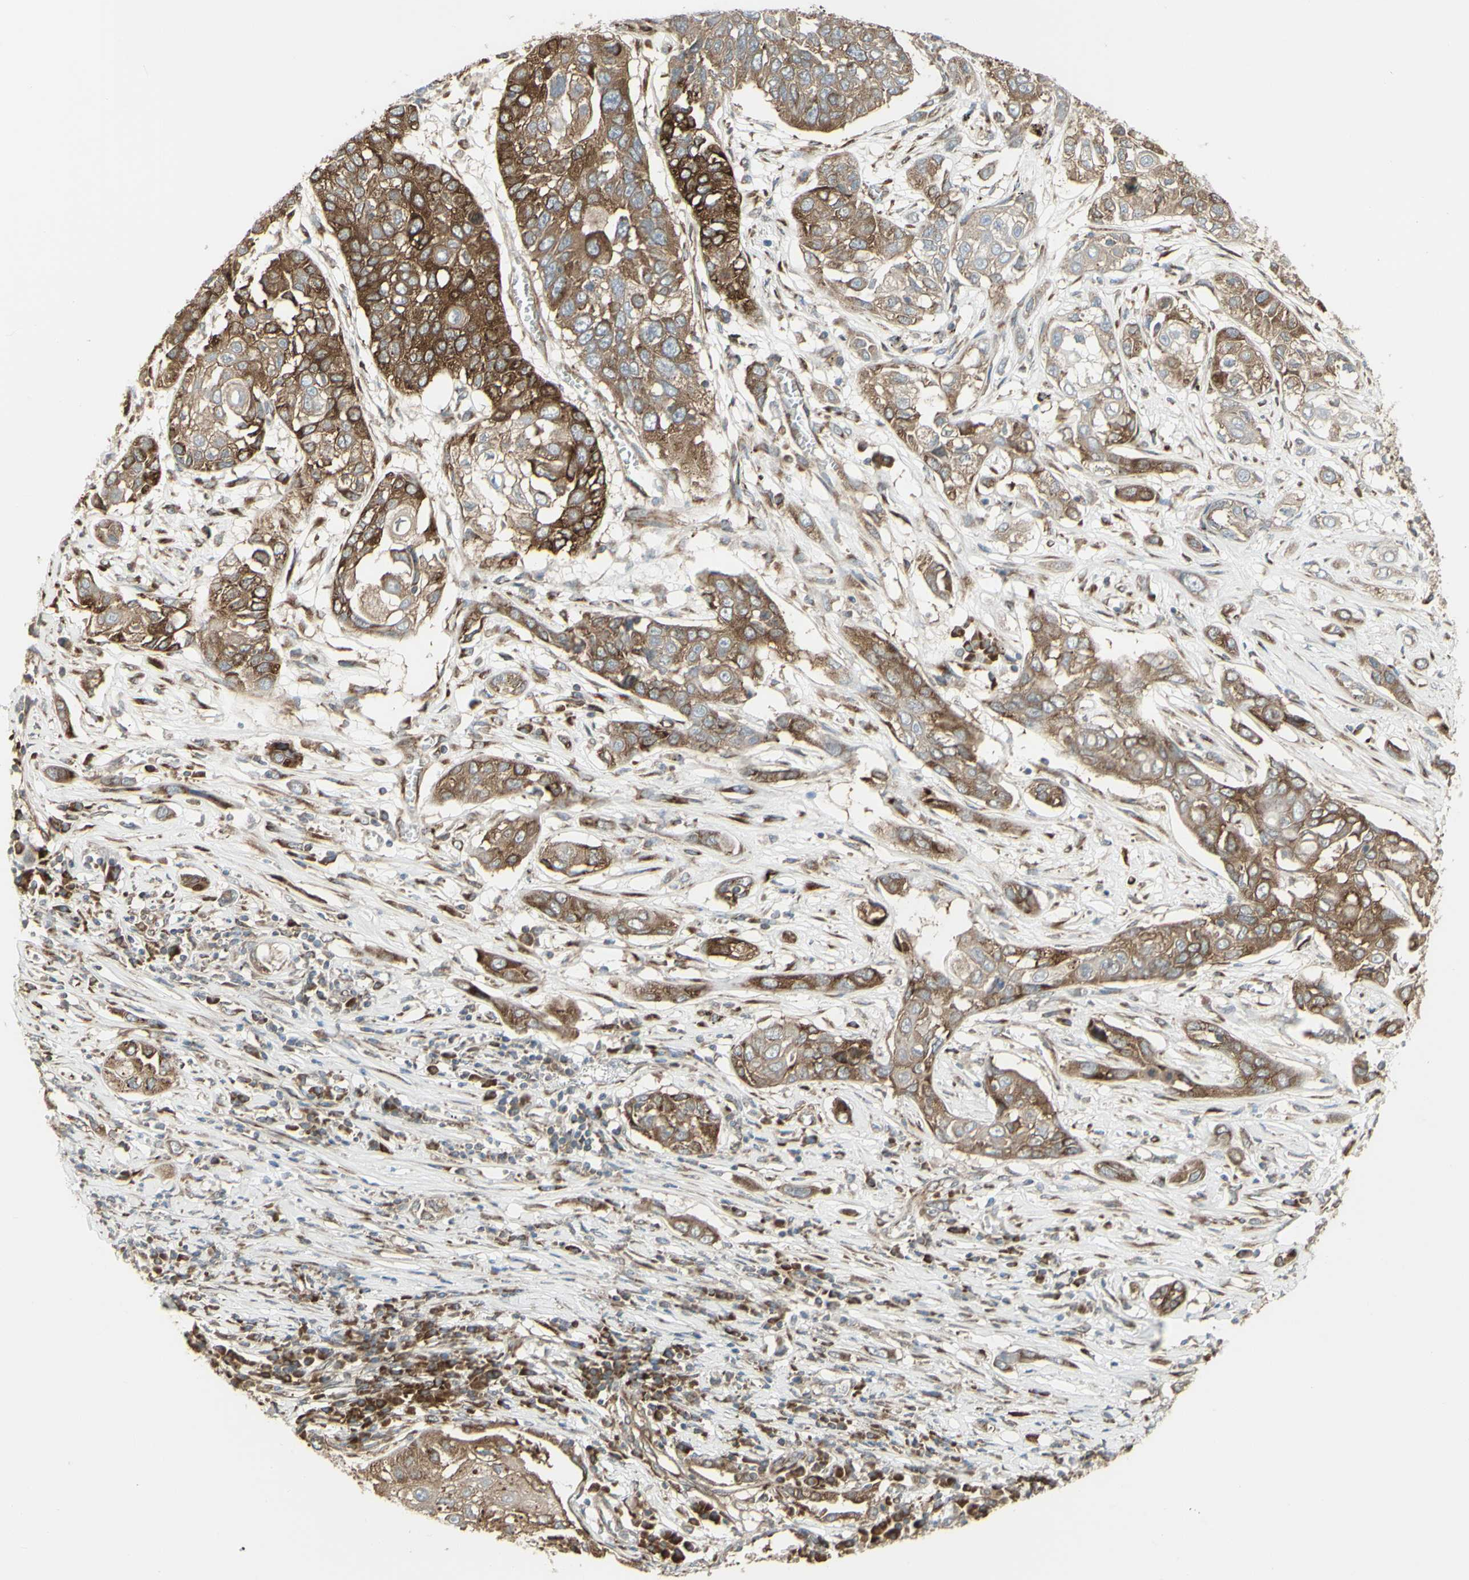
{"staining": {"intensity": "strong", "quantity": ">75%", "location": "cytoplasmic/membranous"}, "tissue": "lung cancer", "cell_type": "Tumor cells", "image_type": "cancer", "snomed": [{"axis": "morphology", "description": "Squamous cell carcinoma, NOS"}, {"axis": "topography", "description": "Lung"}], "caption": "Lung cancer stained for a protein demonstrates strong cytoplasmic/membranous positivity in tumor cells.", "gene": "FKBP3", "patient": {"sex": "male", "age": 71}}